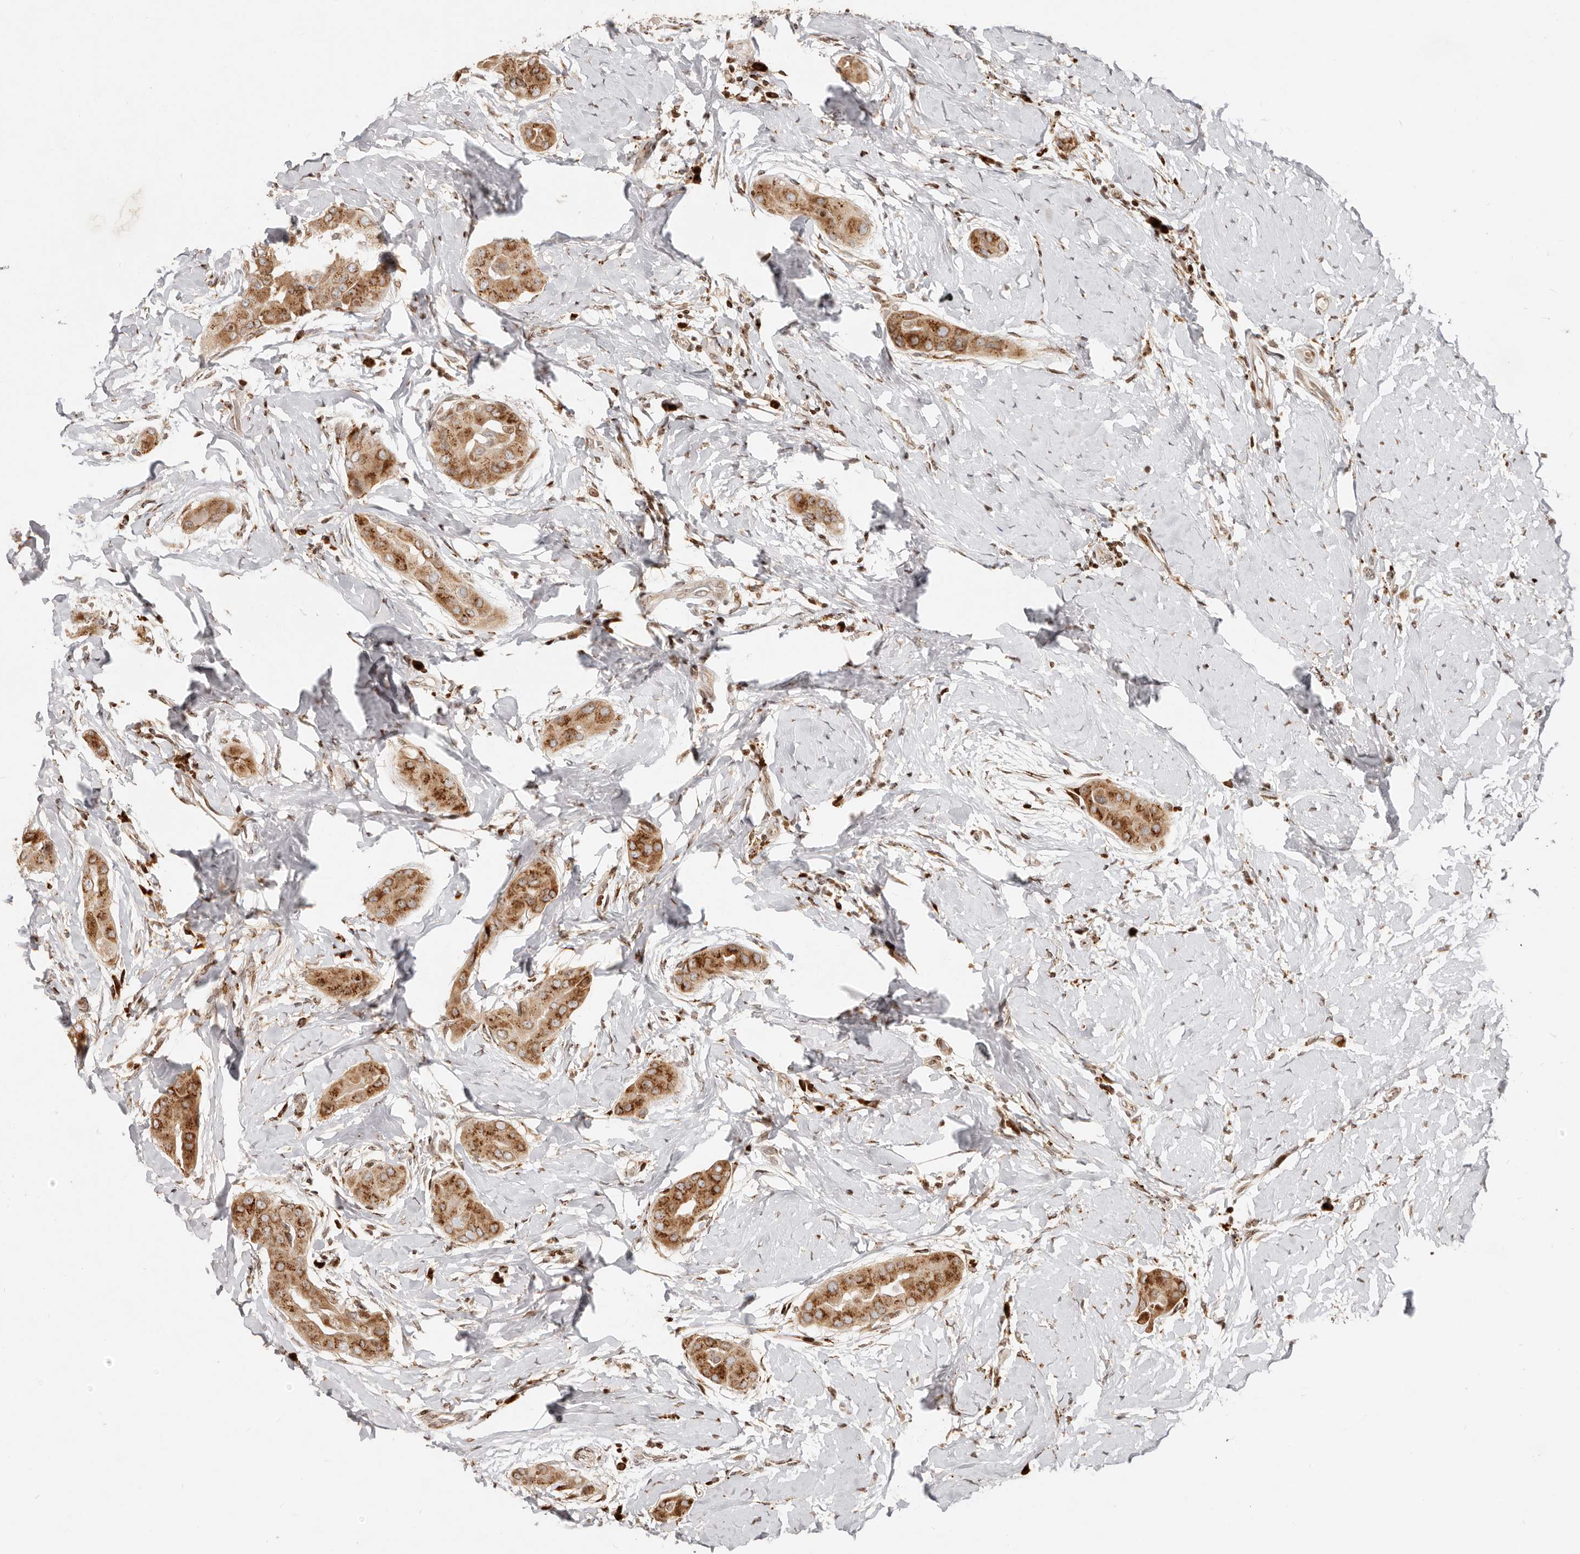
{"staining": {"intensity": "strong", "quantity": ">75%", "location": "cytoplasmic/membranous"}, "tissue": "thyroid cancer", "cell_type": "Tumor cells", "image_type": "cancer", "snomed": [{"axis": "morphology", "description": "Papillary adenocarcinoma, NOS"}, {"axis": "topography", "description": "Thyroid gland"}], "caption": "Thyroid papillary adenocarcinoma stained for a protein reveals strong cytoplasmic/membranous positivity in tumor cells. The staining was performed using DAB (3,3'-diaminobenzidine), with brown indicating positive protein expression. Nuclei are stained blue with hematoxylin.", "gene": "TRIM4", "patient": {"sex": "male", "age": 33}}